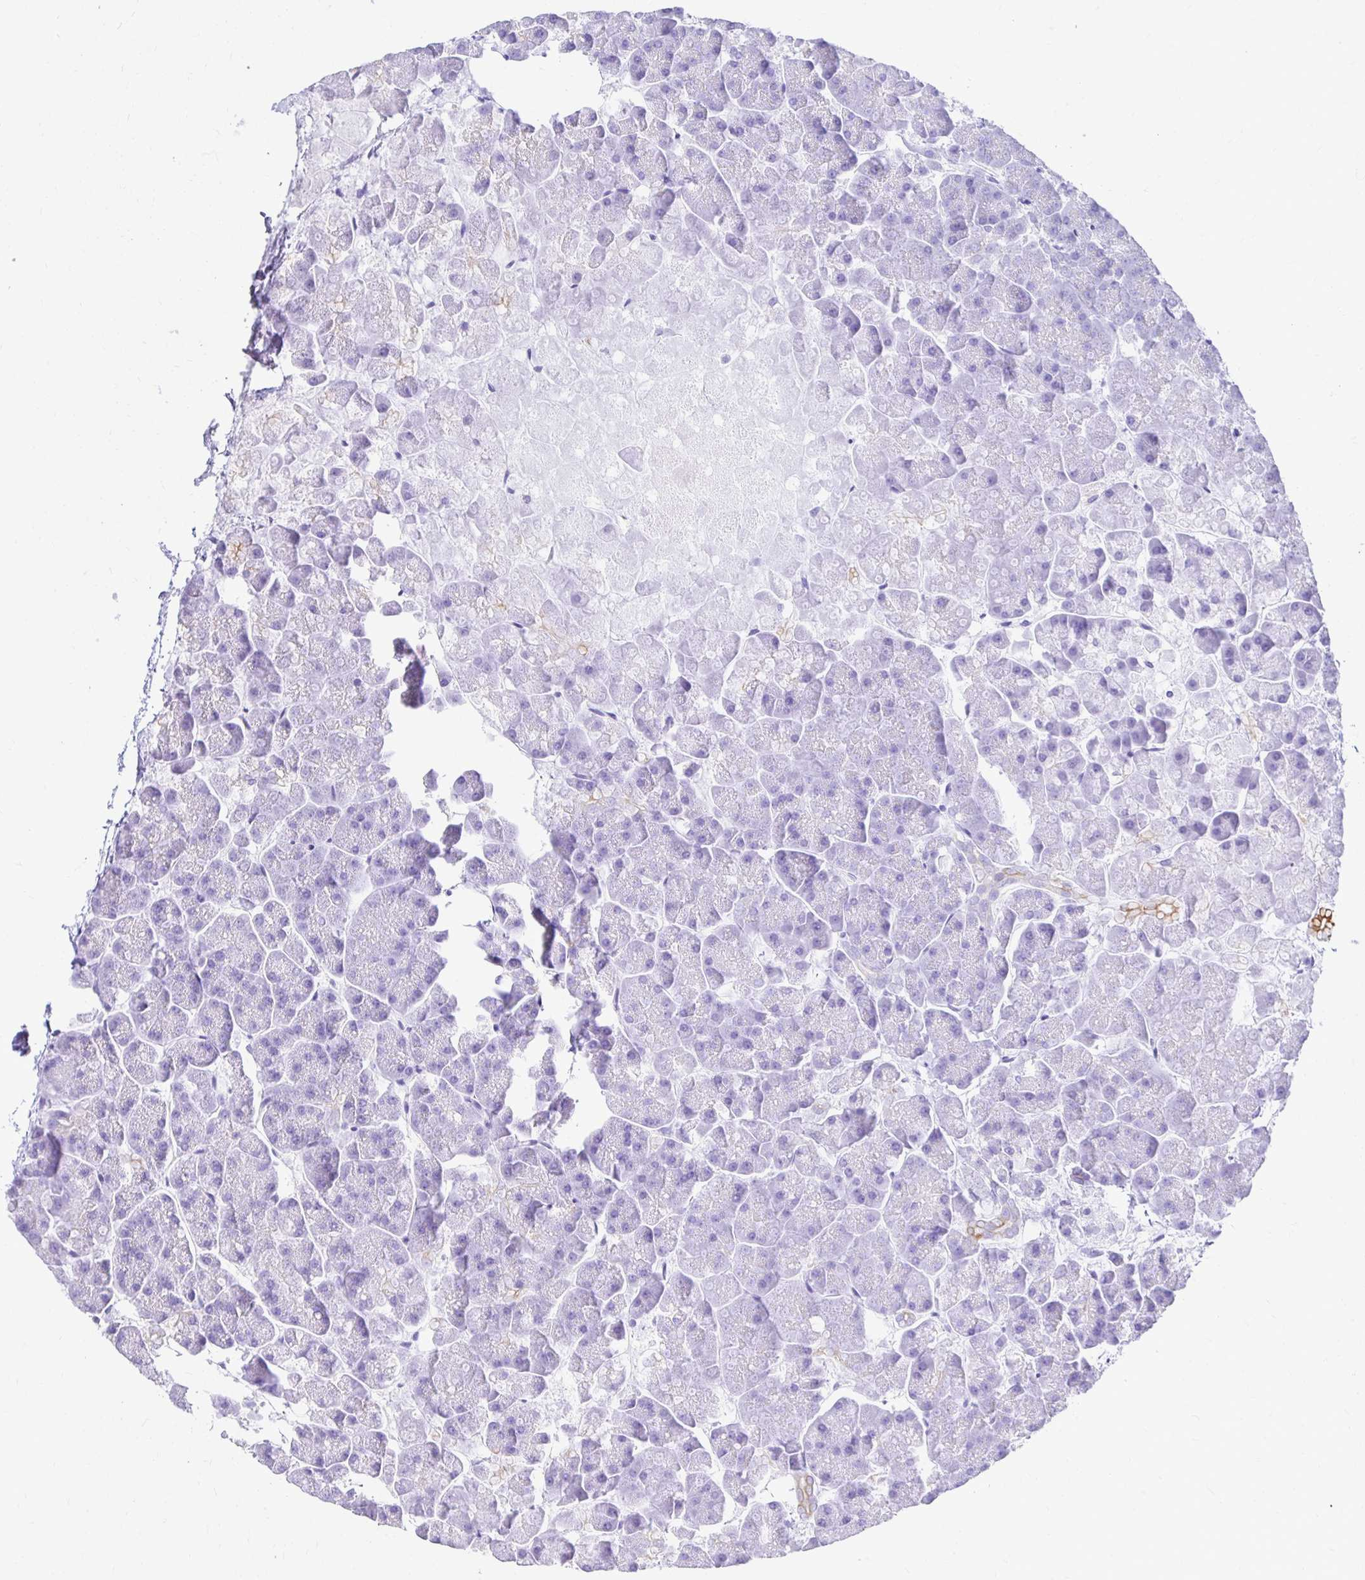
{"staining": {"intensity": "moderate", "quantity": "<25%", "location": "cytoplasmic/membranous"}, "tissue": "pancreas", "cell_type": "Exocrine glandular cells", "image_type": "normal", "snomed": [{"axis": "morphology", "description": "Normal tissue, NOS"}, {"axis": "topography", "description": "Pancreas"}, {"axis": "topography", "description": "Peripheral nerve tissue"}], "caption": "A brown stain labels moderate cytoplasmic/membranous staining of a protein in exocrine glandular cells of normal pancreas. (brown staining indicates protein expression, while blue staining denotes nuclei).", "gene": "TAF1D", "patient": {"sex": "male", "age": 54}}